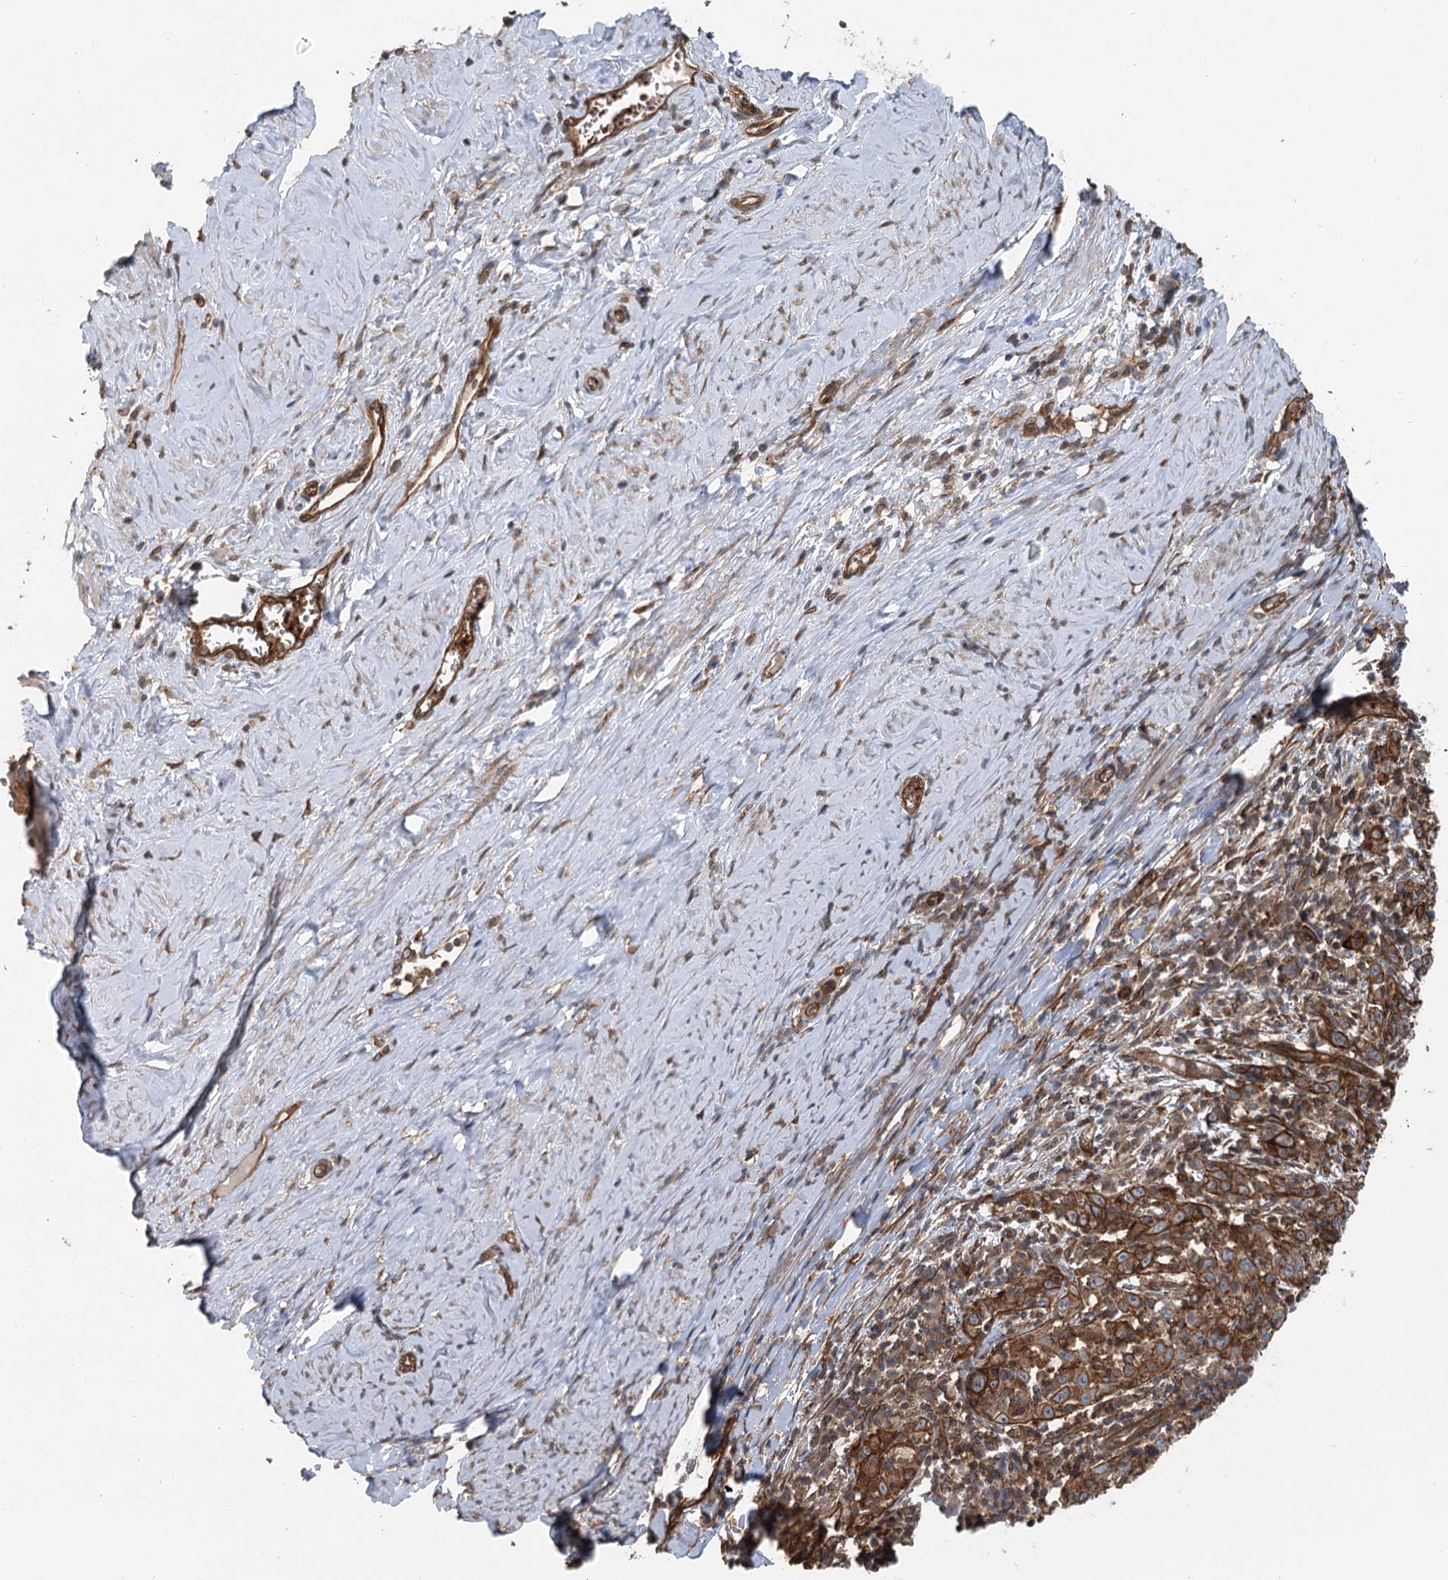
{"staining": {"intensity": "strong", "quantity": ">75%", "location": "cytoplasmic/membranous"}, "tissue": "cervical cancer", "cell_type": "Tumor cells", "image_type": "cancer", "snomed": [{"axis": "morphology", "description": "Squamous cell carcinoma, NOS"}, {"axis": "topography", "description": "Cervix"}], "caption": "Tumor cells display high levels of strong cytoplasmic/membranous expression in approximately >75% of cells in cervical cancer (squamous cell carcinoma).", "gene": "IQSEC1", "patient": {"sex": "female", "age": 46}}